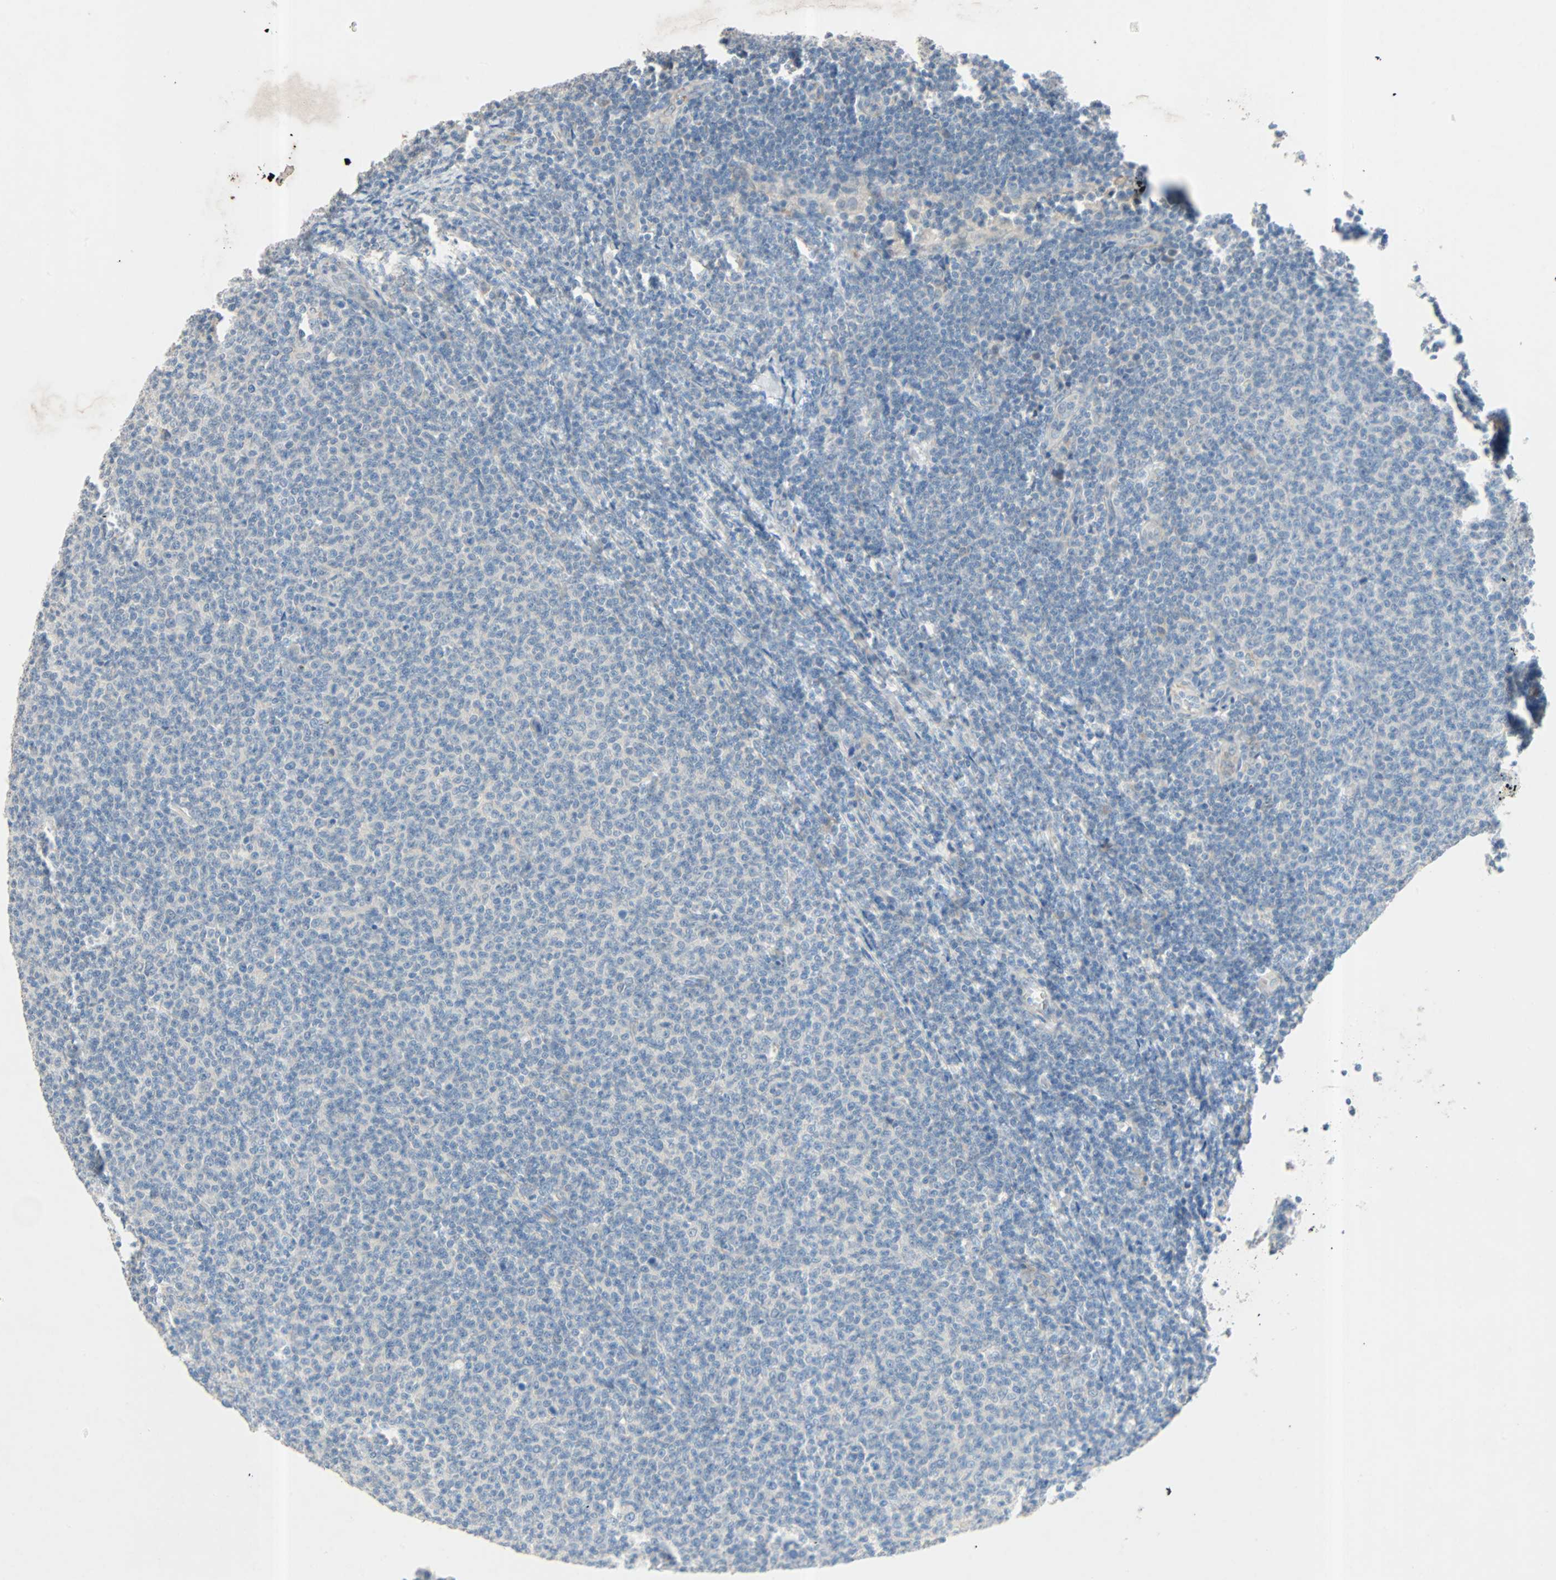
{"staining": {"intensity": "negative", "quantity": "none", "location": "none"}, "tissue": "lymphoma", "cell_type": "Tumor cells", "image_type": "cancer", "snomed": [{"axis": "morphology", "description": "Malignant lymphoma, non-Hodgkin's type, Low grade"}, {"axis": "topography", "description": "Lymph node"}], "caption": "An image of malignant lymphoma, non-Hodgkin's type (low-grade) stained for a protein shows no brown staining in tumor cells.", "gene": "PCDHB2", "patient": {"sex": "male", "age": 66}}